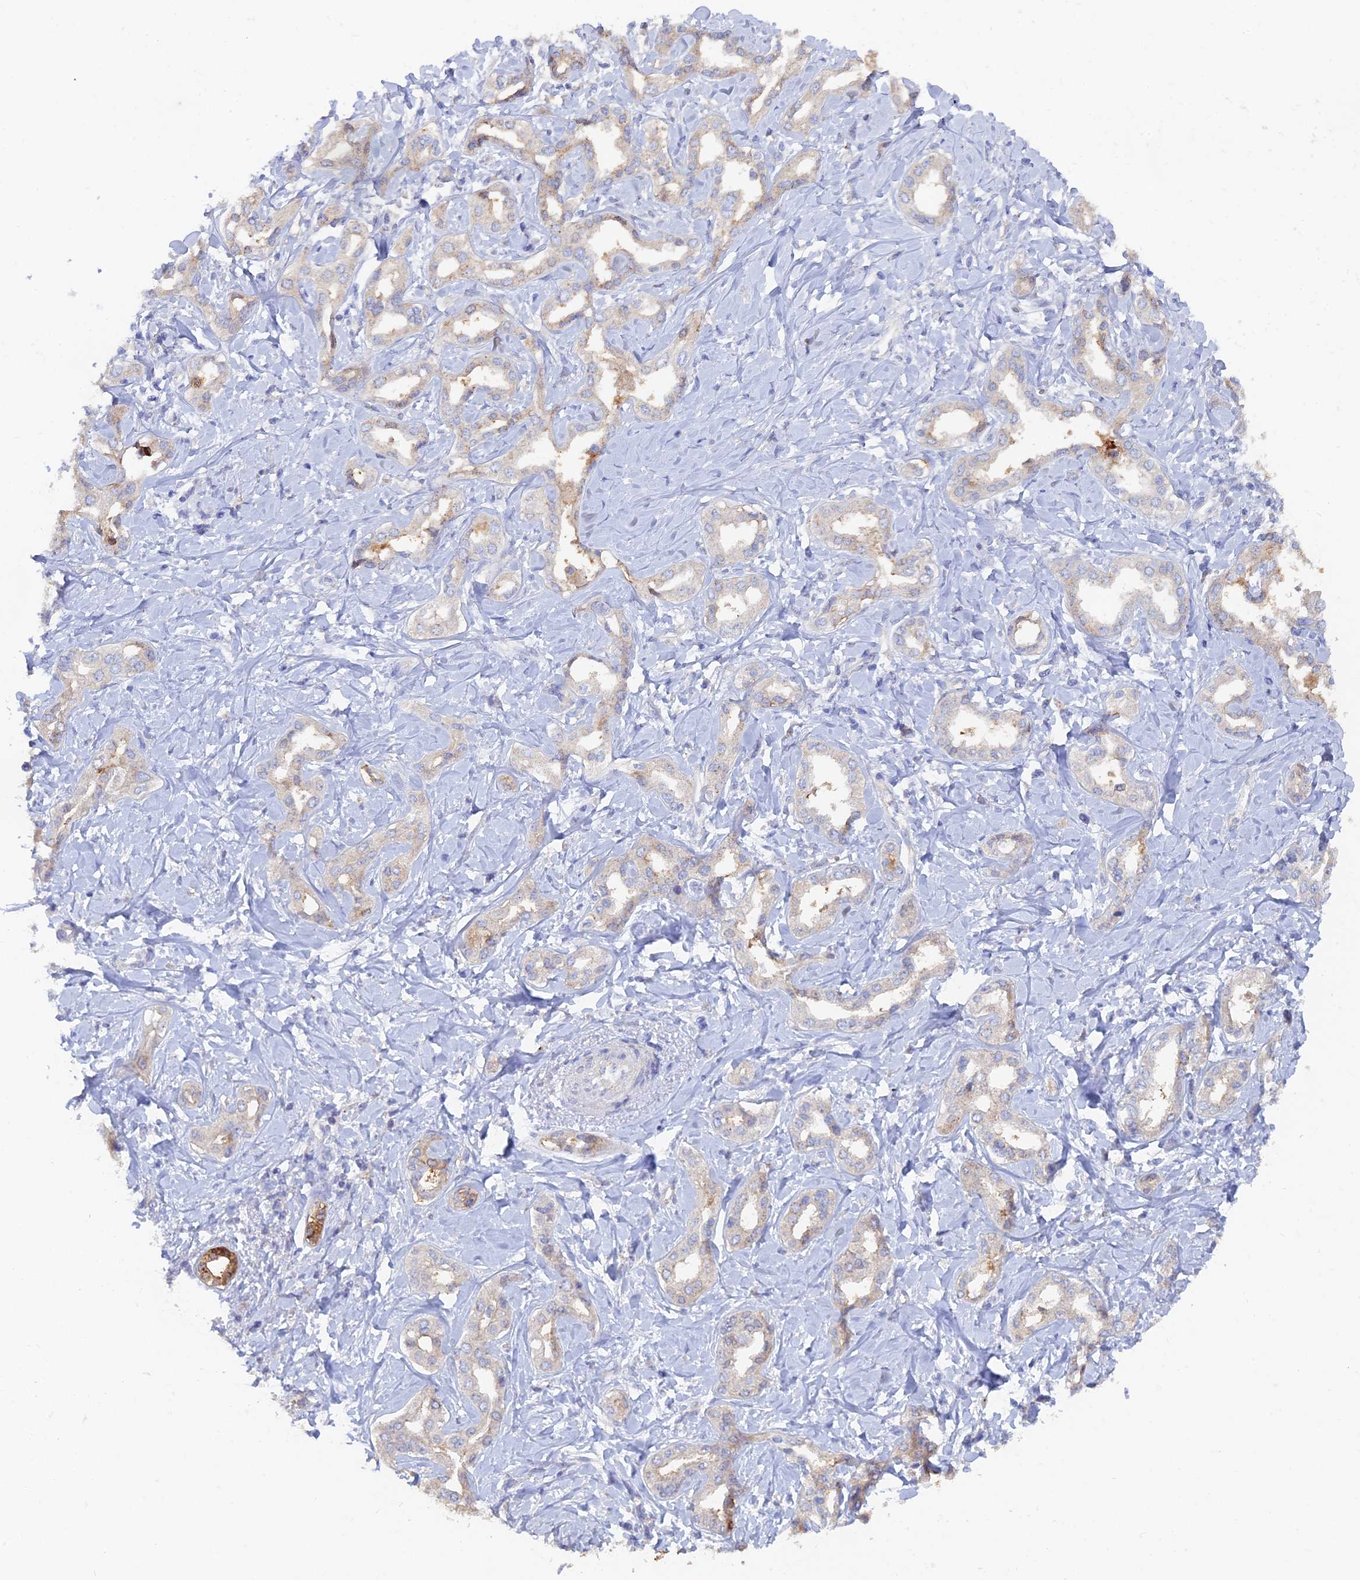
{"staining": {"intensity": "weak", "quantity": "<25%", "location": "cytoplasmic/membranous"}, "tissue": "liver cancer", "cell_type": "Tumor cells", "image_type": "cancer", "snomed": [{"axis": "morphology", "description": "Cholangiocarcinoma"}, {"axis": "topography", "description": "Liver"}], "caption": "Immunohistochemistry image of human cholangiocarcinoma (liver) stained for a protein (brown), which displays no expression in tumor cells.", "gene": "ARRDC1", "patient": {"sex": "female", "age": 77}}